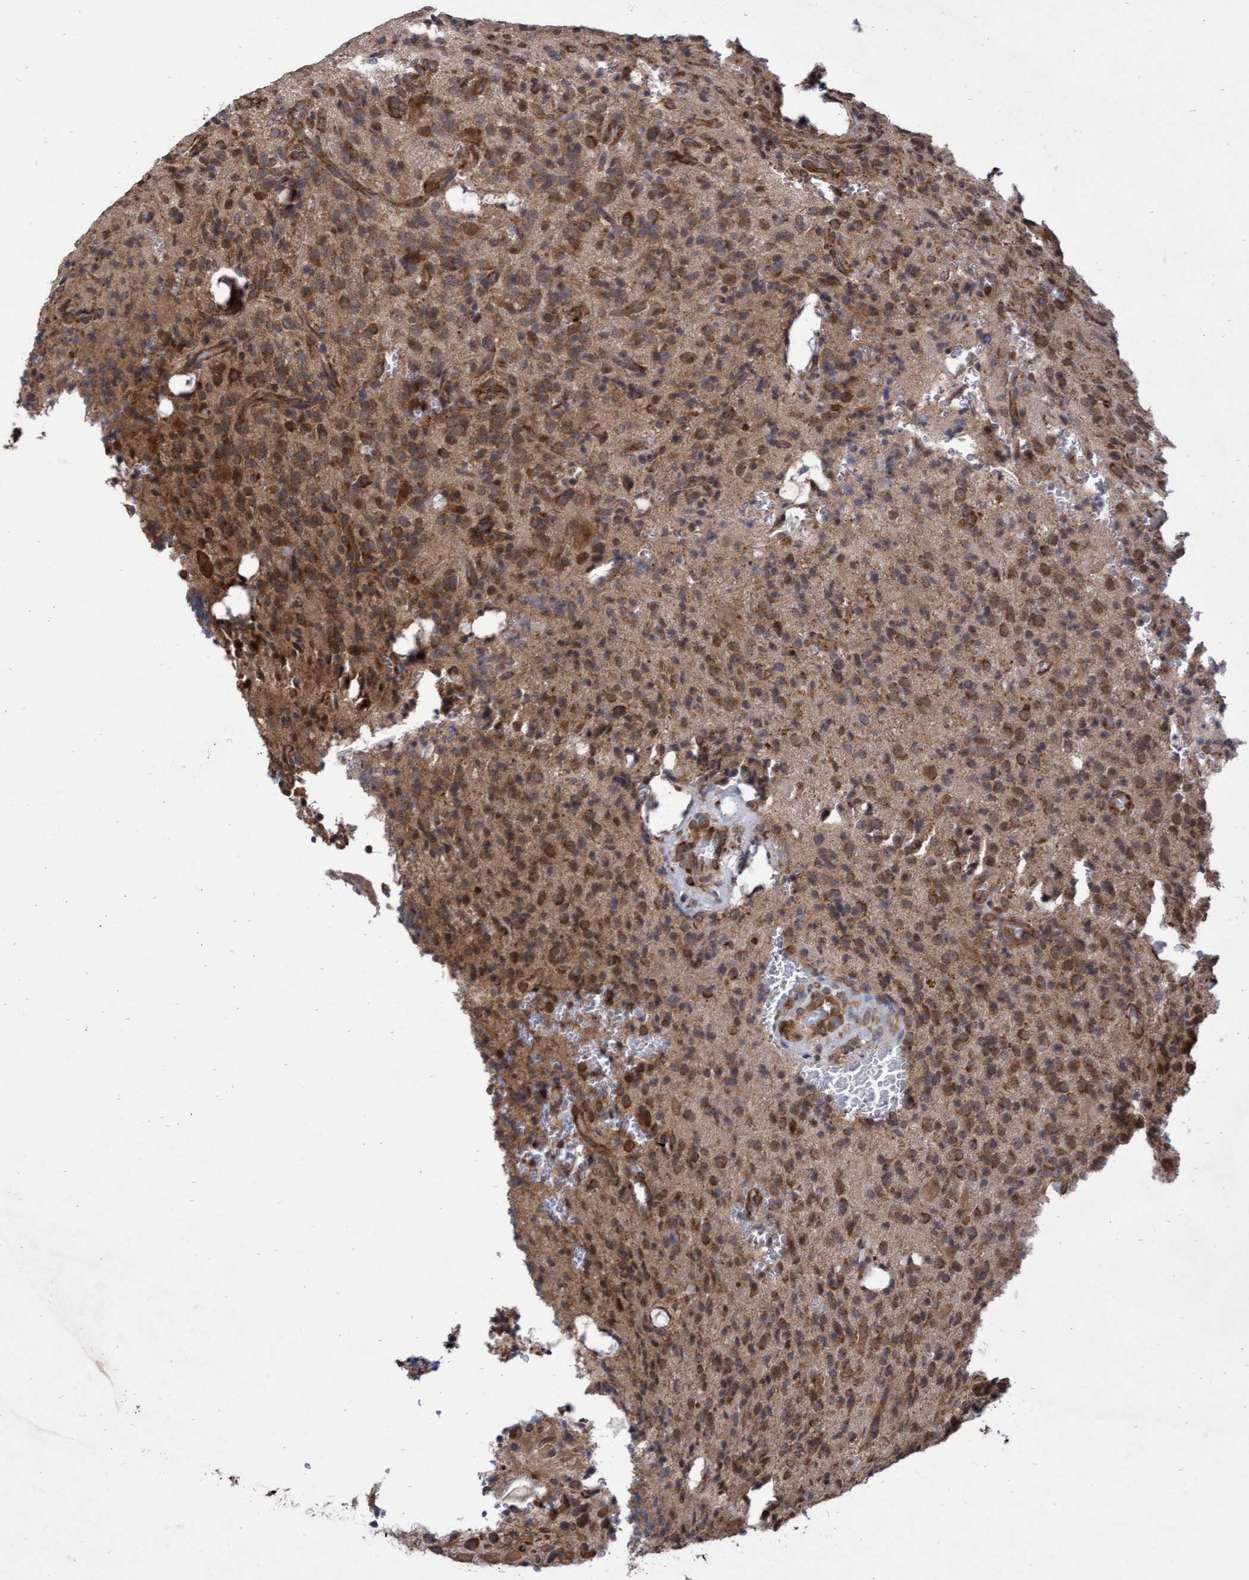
{"staining": {"intensity": "strong", "quantity": ">75%", "location": "cytoplasmic/membranous"}, "tissue": "glioma", "cell_type": "Tumor cells", "image_type": "cancer", "snomed": [{"axis": "morphology", "description": "Glioma, malignant, High grade"}, {"axis": "topography", "description": "Brain"}], "caption": "Glioma stained with a brown dye exhibits strong cytoplasmic/membranous positive expression in about >75% of tumor cells.", "gene": "ABCF2", "patient": {"sex": "male", "age": 34}}